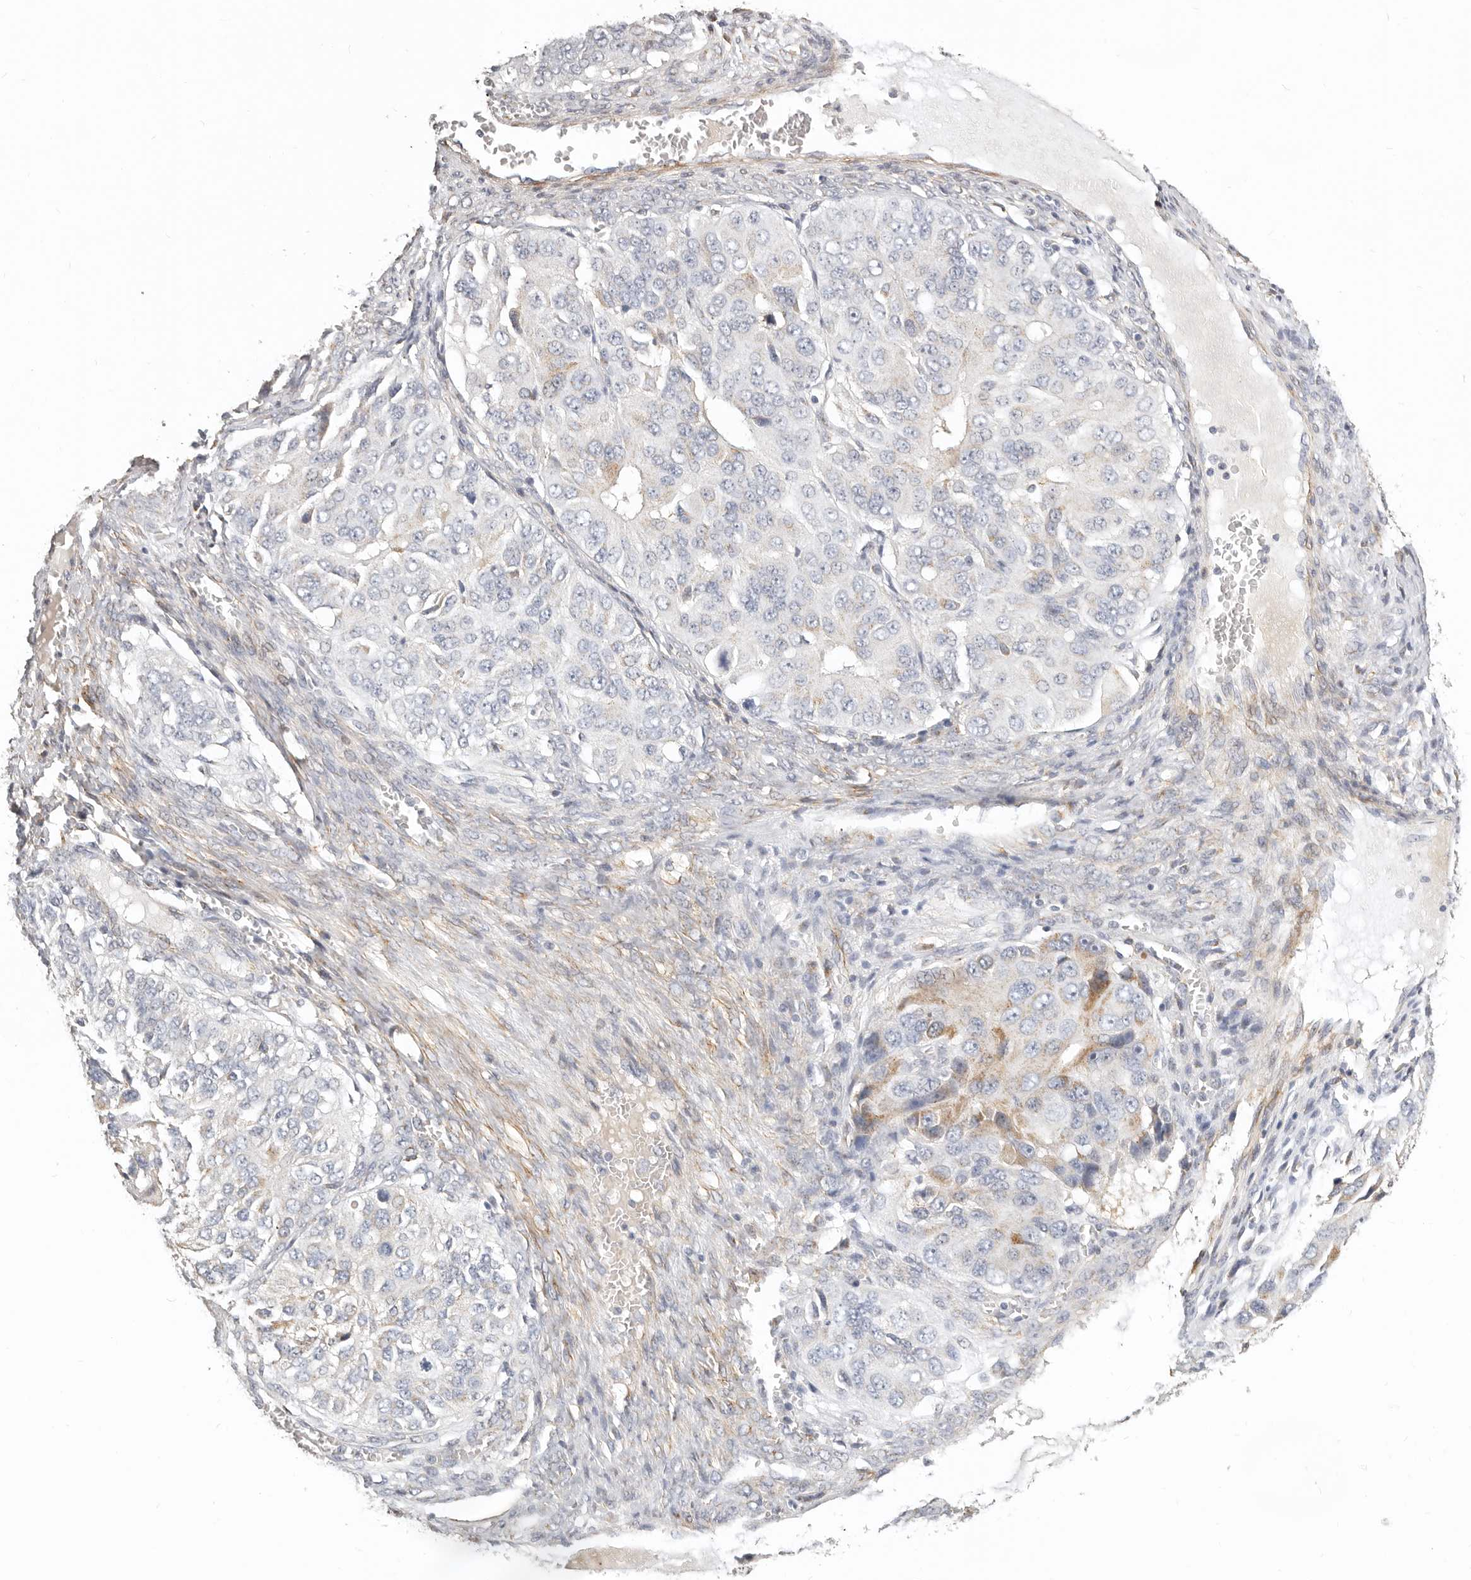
{"staining": {"intensity": "moderate", "quantity": "<25%", "location": "cytoplasmic/membranous"}, "tissue": "ovarian cancer", "cell_type": "Tumor cells", "image_type": "cancer", "snomed": [{"axis": "morphology", "description": "Carcinoma, endometroid"}, {"axis": "topography", "description": "Ovary"}], "caption": "Brown immunohistochemical staining in human ovarian endometroid carcinoma demonstrates moderate cytoplasmic/membranous expression in about <25% of tumor cells. The staining is performed using DAB (3,3'-diaminobenzidine) brown chromogen to label protein expression. The nuclei are counter-stained blue using hematoxylin.", "gene": "RABAC1", "patient": {"sex": "female", "age": 51}}